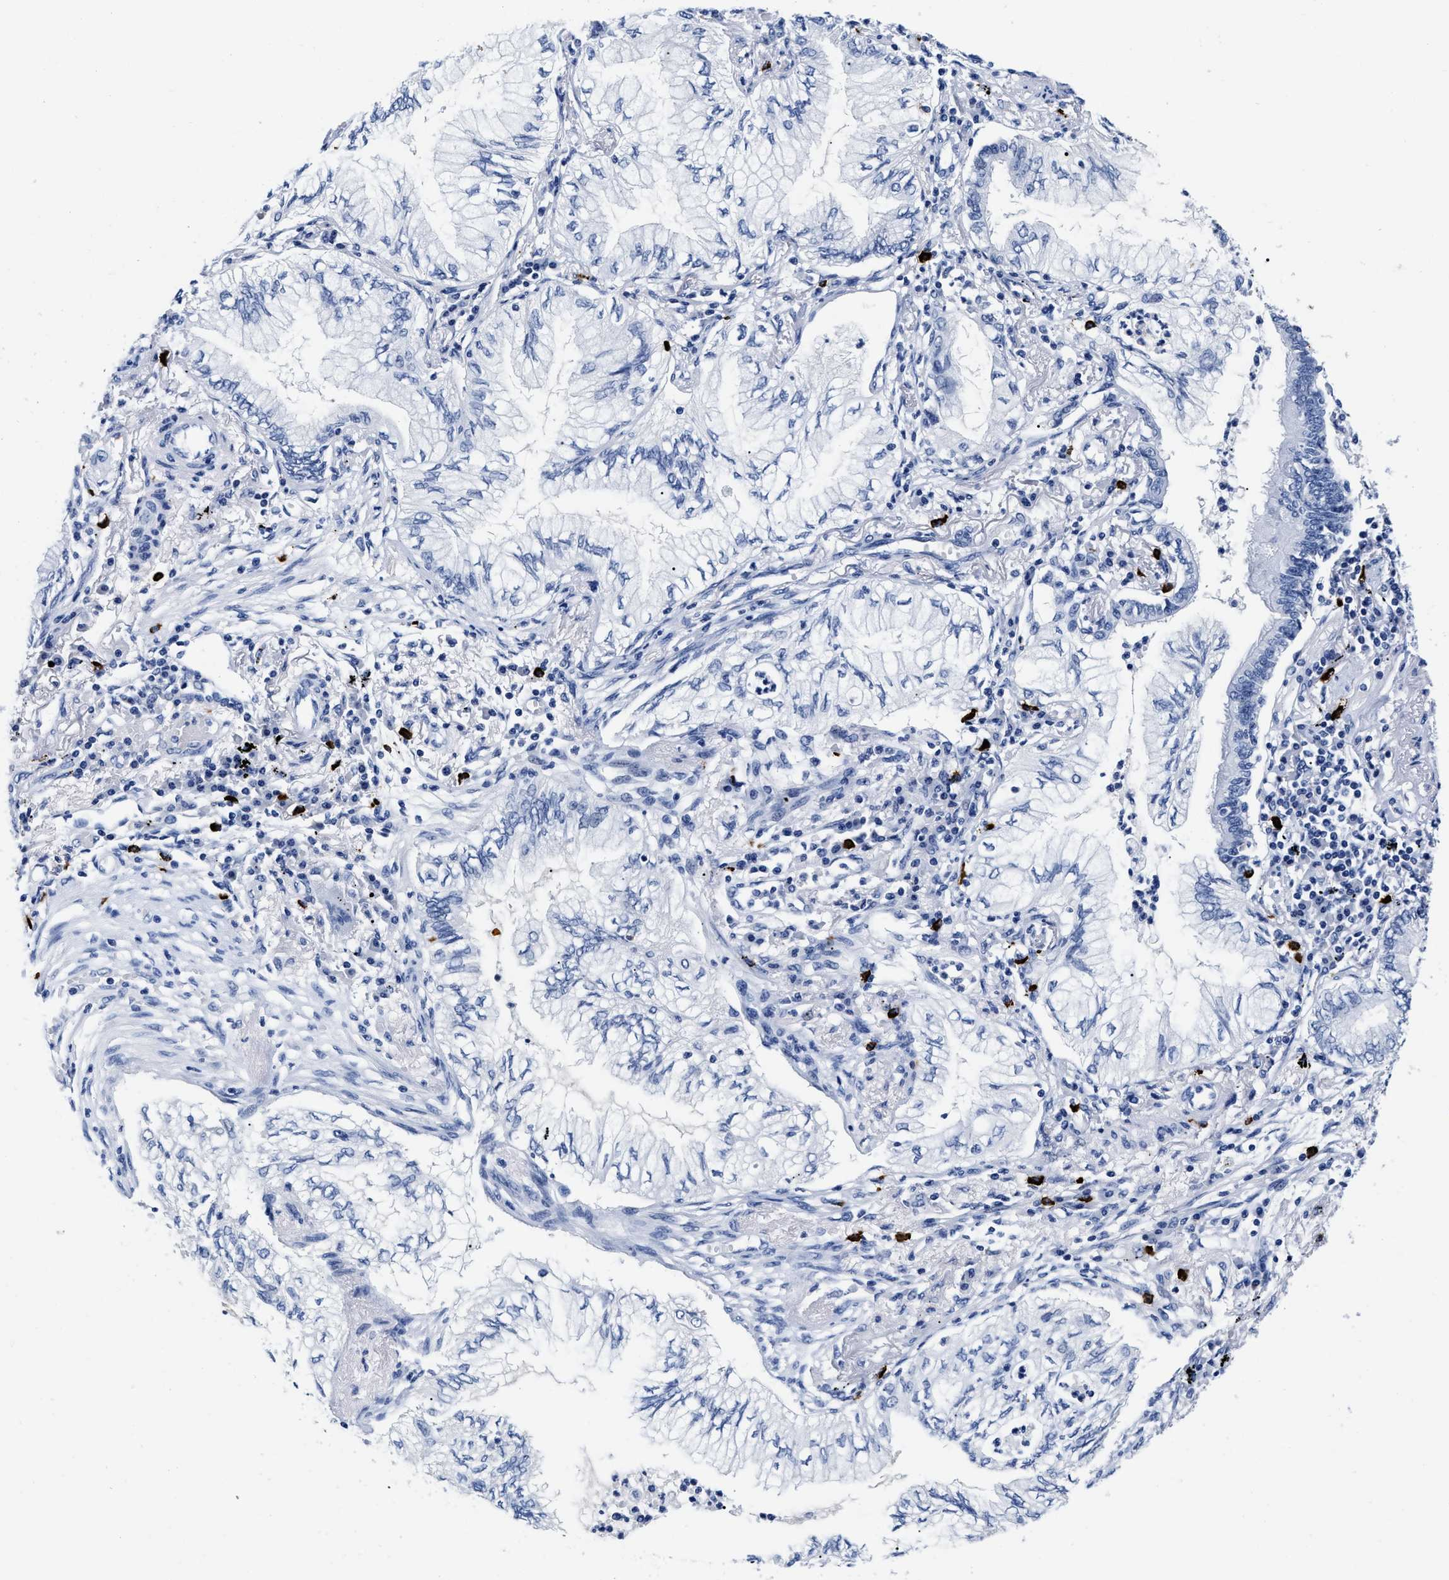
{"staining": {"intensity": "negative", "quantity": "none", "location": "none"}, "tissue": "lung cancer", "cell_type": "Tumor cells", "image_type": "cancer", "snomed": [{"axis": "morphology", "description": "Normal tissue, NOS"}, {"axis": "morphology", "description": "Adenocarcinoma, NOS"}, {"axis": "topography", "description": "Bronchus"}, {"axis": "topography", "description": "Lung"}], "caption": "Tumor cells show no significant protein positivity in lung cancer. Nuclei are stained in blue.", "gene": "CER1", "patient": {"sex": "female", "age": 70}}